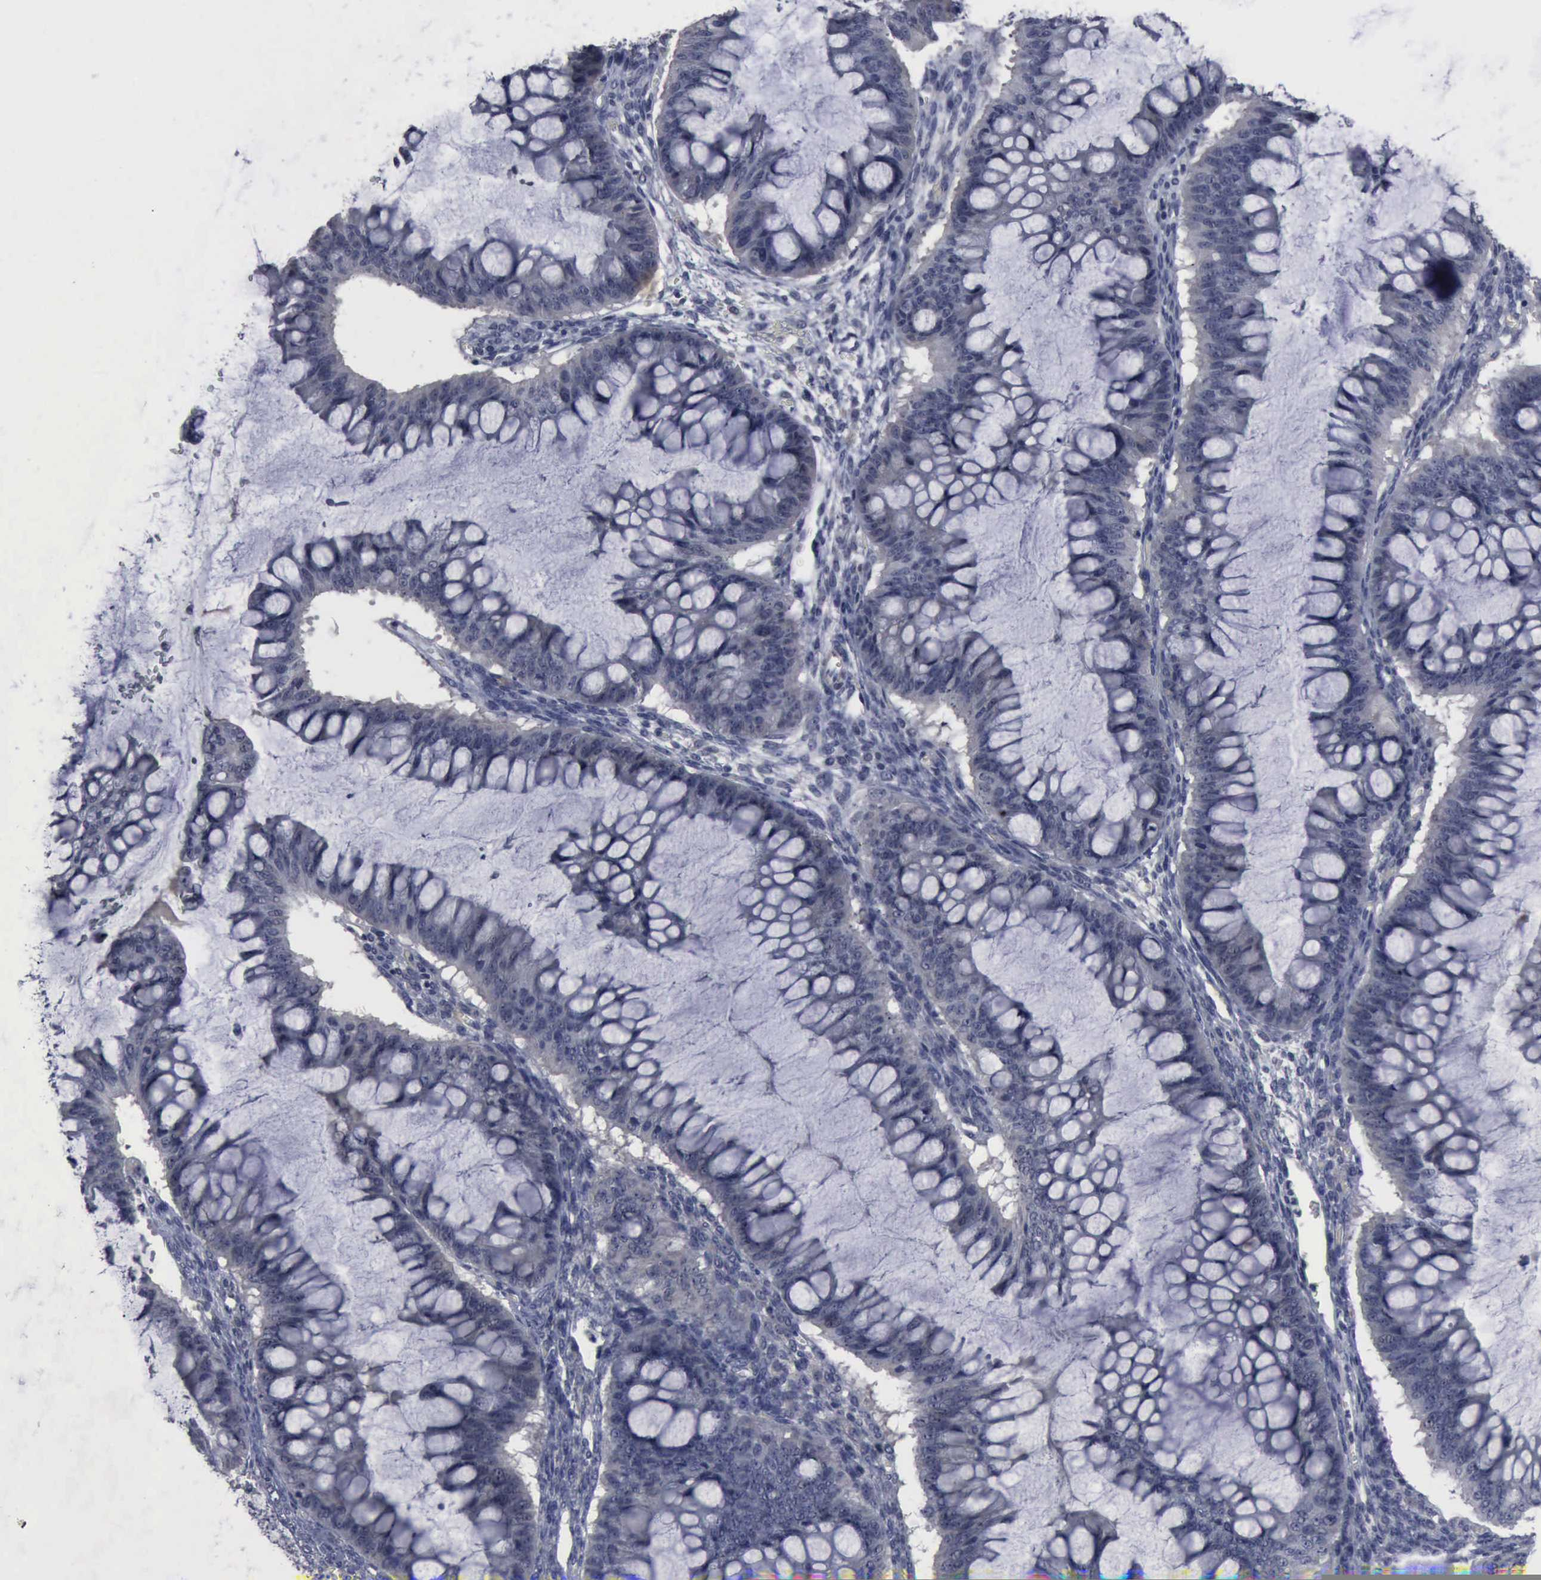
{"staining": {"intensity": "negative", "quantity": "none", "location": "none"}, "tissue": "ovarian cancer", "cell_type": "Tumor cells", "image_type": "cancer", "snomed": [{"axis": "morphology", "description": "Cystadenocarcinoma, mucinous, NOS"}, {"axis": "topography", "description": "Ovary"}], "caption": "Immunohistochemical staining of ovarian mucinous cystadenocarcinoma shows no significant positivity in tumor cells. Brightfield microscopy of IHC stained with DAB (brown) and hematoxylin (blue), captured at high magnification.", "gene": "MYO18B", "patient": {"sex": "female", "age": 73}}